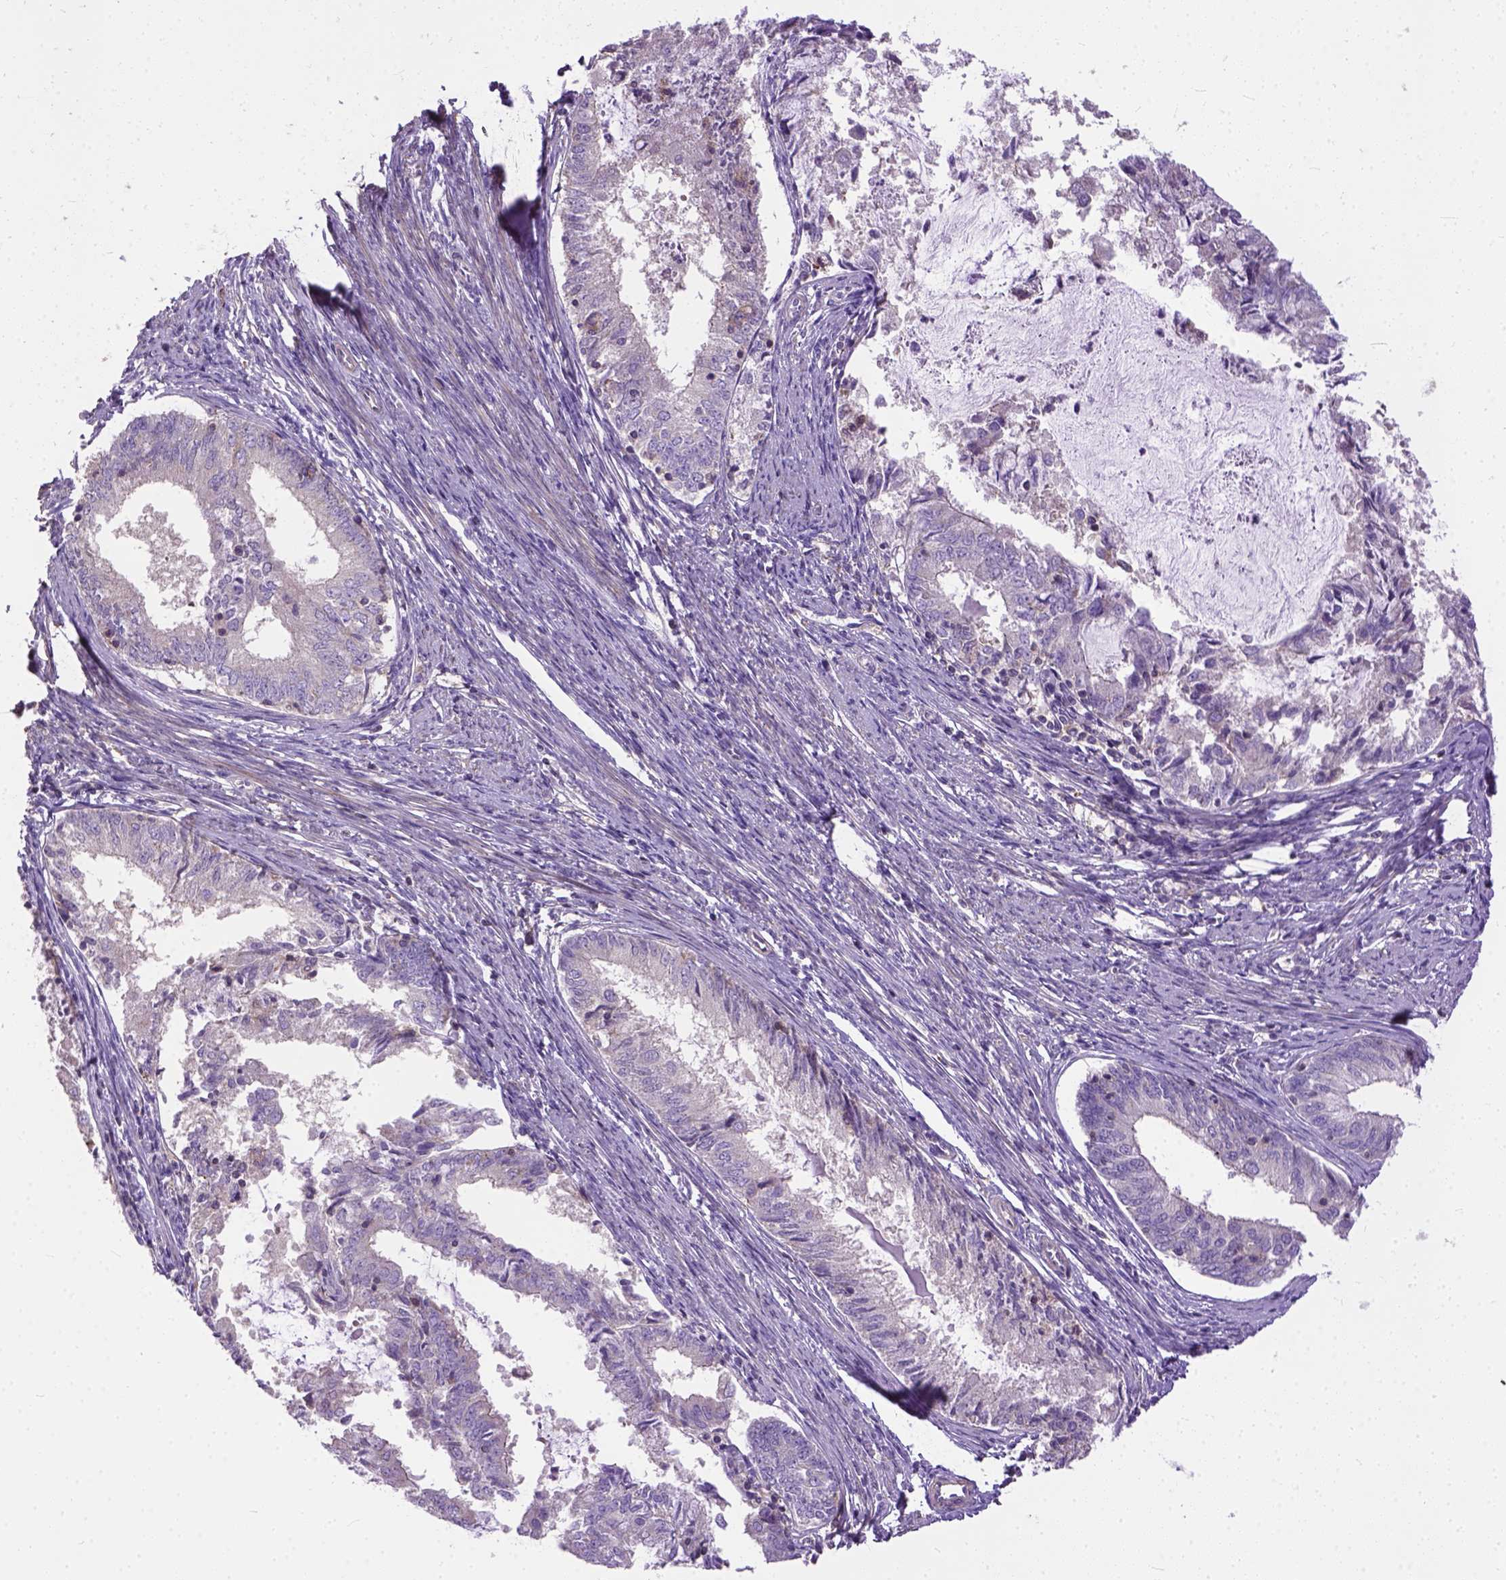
{"staining": {"intensity": "negative", "quantity": "none", "location": "none"}, "tissue": "endometrial cancer", "cell_type": "Tumor cells", "image_type": "cancer", "snomed": [{"axis": "morphology", "description": "Adenocarcinoma, NOS"}, {"axis": "topography", "description": "Endometrium"}], "caption": "Immunohistochemical staining of human adenocarcinoma (endometrial) displays no significant positivity in tumor cells.", "gene": "BANF2", "patient": {"sex": "female", "age": 57}}